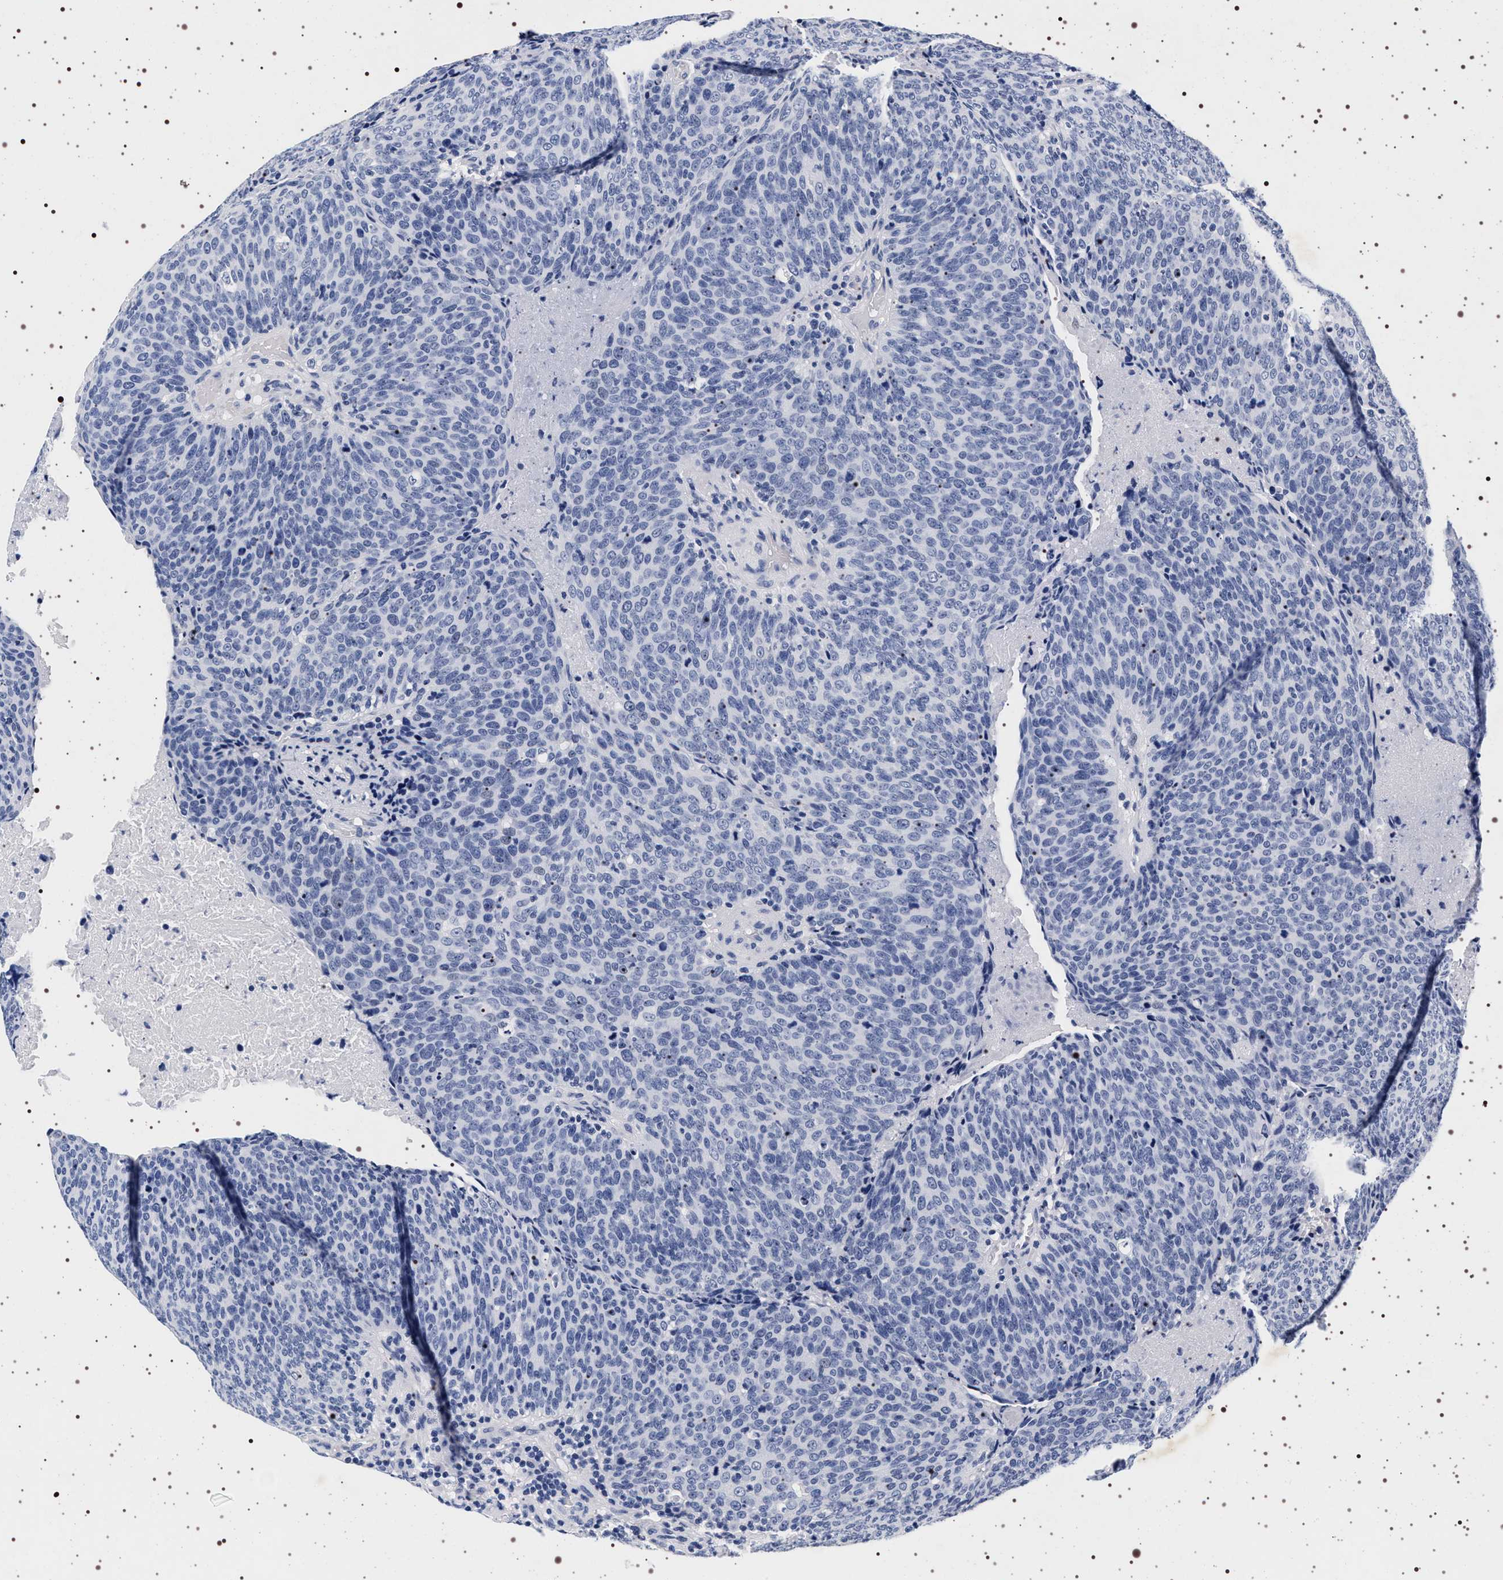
{"staining": {"intensity": "negative", "quantity": "none", "location": "none"}, "tissue": "head and neck cancer", "cell_type": "Tumor cells", "image_type": "cancer", "snomed": [{"axis": "morphology", "description": "Squamous cell carcinoma, NOS"}, {"axis": "morphology", "description": "Squamous cell carcinoma, metastatic, NOS"}, {"axis": "topography", "description": "Lymph node"}, {"axis": "topography", "description": "Head-Neck"}], "caption": "The micrograph displays no significant expression in tumor cells of metastatic squamous cell carcinoma (head and neck).", "gene": "SYN1", "patient": {"sex": "male", "age": 62}}